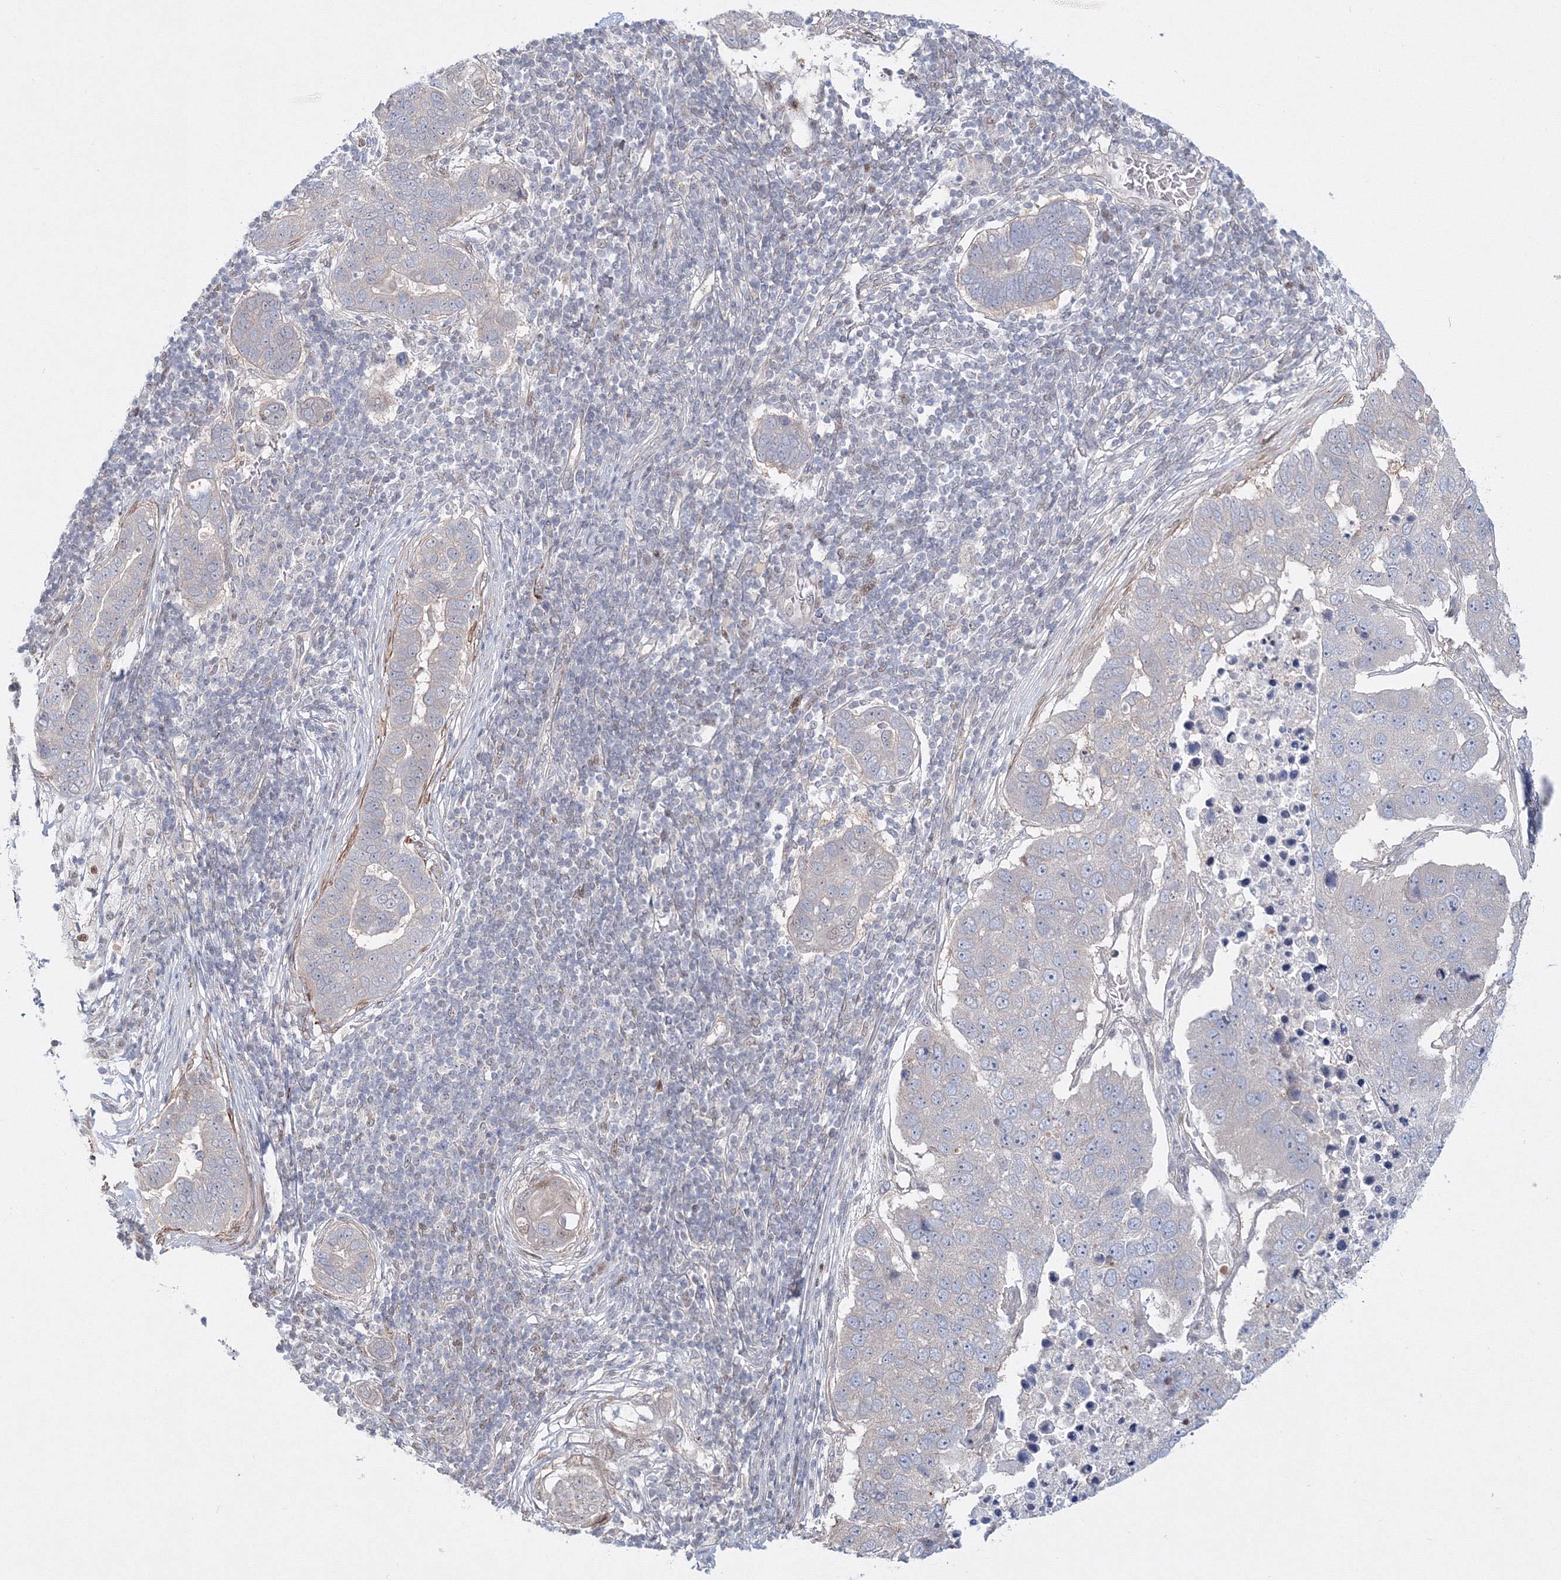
{"staining": {"intensity": "negative", "quantity": "none", "location": "none"}, "tissue": "pancreatic cancer", "cell_type": "Tumor cells", "image_type": "cancer", "snomed": [{"axis": "morphology", "description": "Adenocarcinoma, NOS"}, {"axis": "topography", "description": "Pancreas"}], "caption": "Tumor cells show no significant expression in adenocarcinoma (pancreatic).", "gene": "ARHGAP21", "patient": {"sex": "female", "age": 61}}